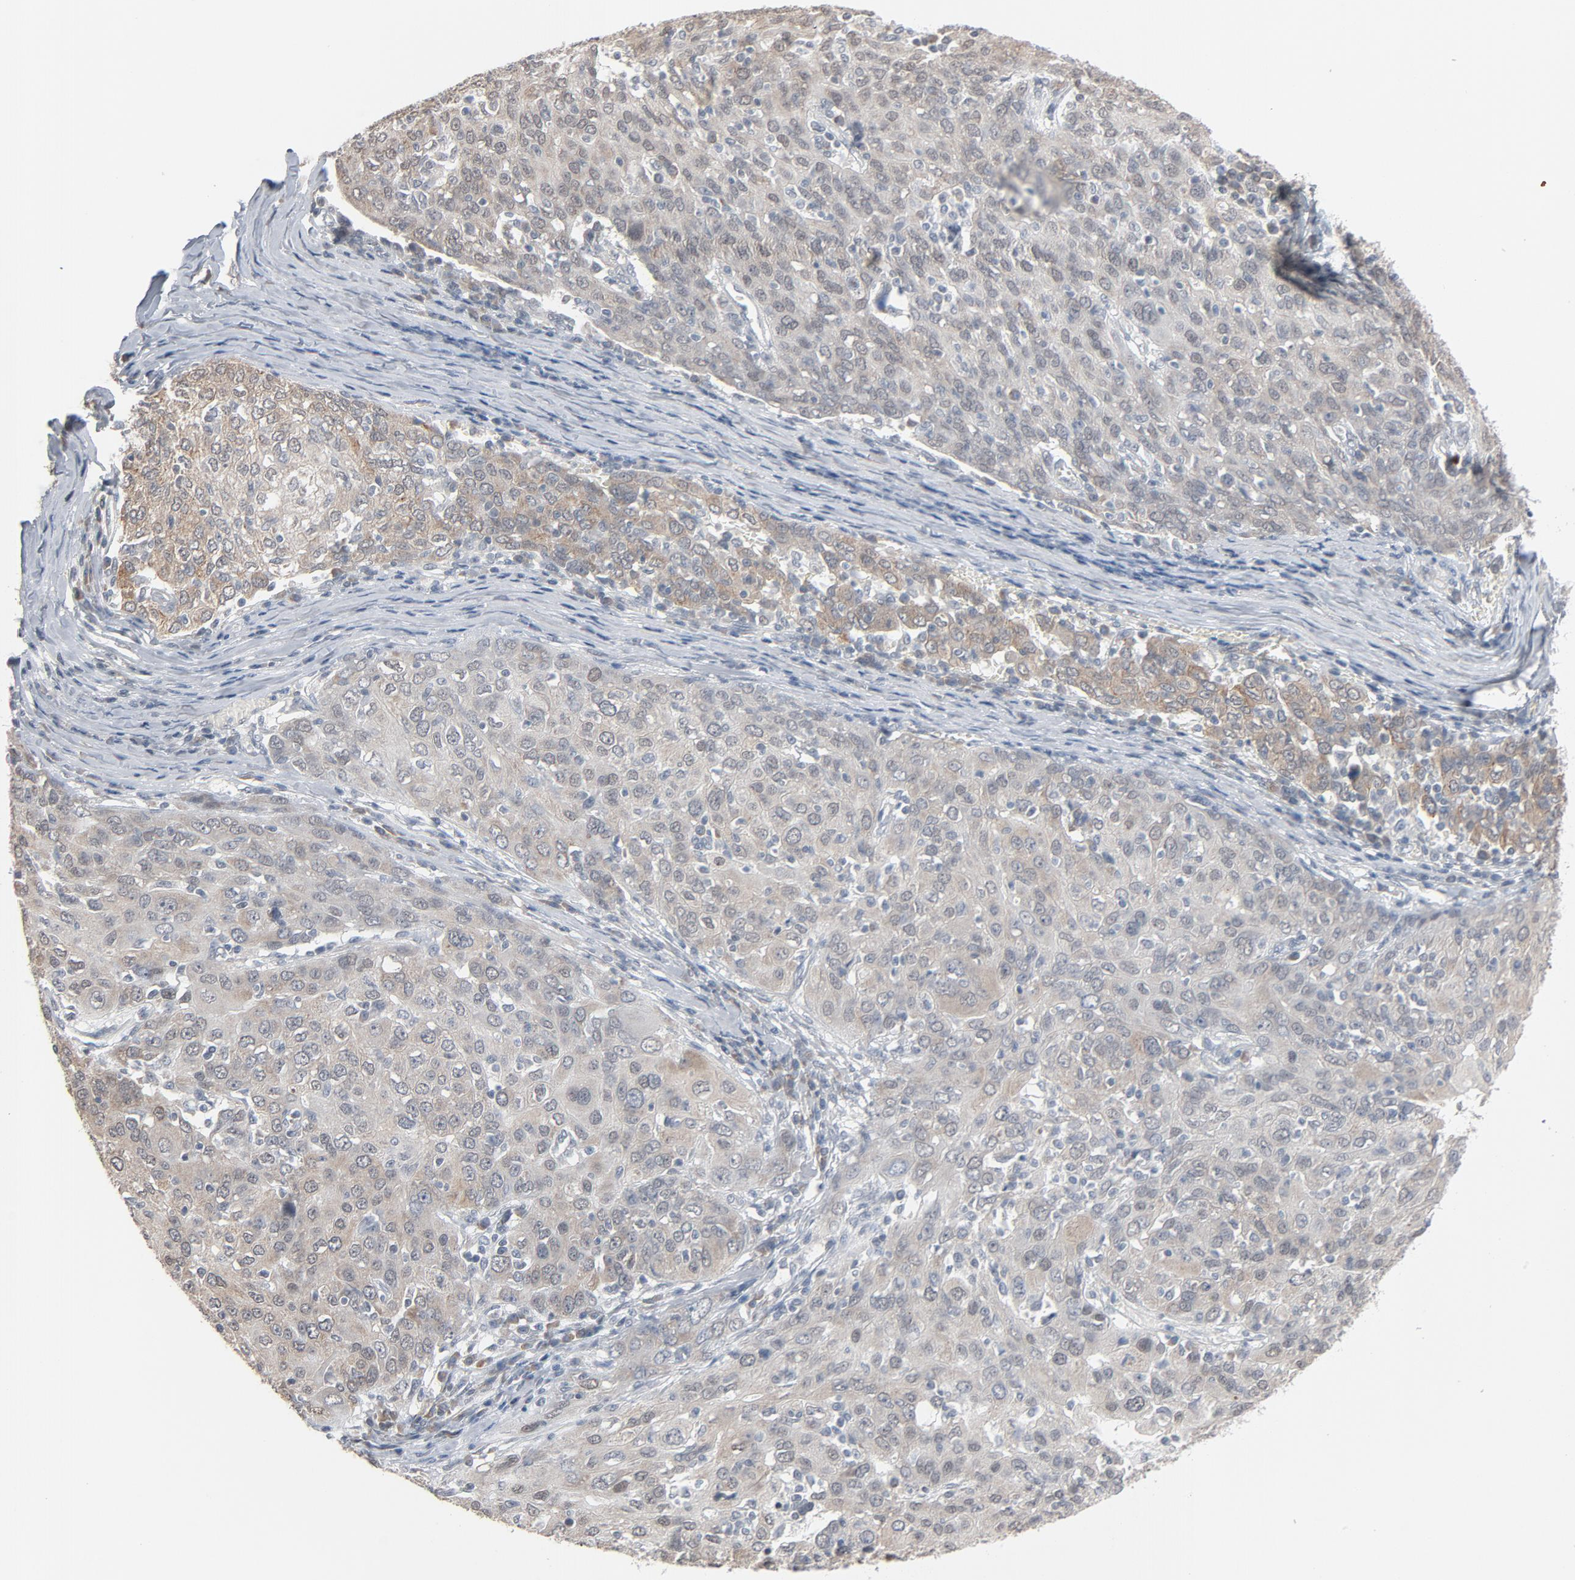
{"staining": {"intensity": "weak", "quantity": ">75%", "location": "cytoplasmic/membranous"}, "tissue": "ovarian cancer", "cell_type": "Tumor cells", "image_type": "cancer", "snomed": [{"axis": "morphology", "description": "Carcinoma, endometroid"}, {"axis": "topography", "description": "Ovary"}], "caption": "Ovarian cancer tissue displays weak cytoplasmic/membranous staining in about >75% of tumor cells", "gene": "ITPR3", "patient": {"sex": "female", "age": 50}}